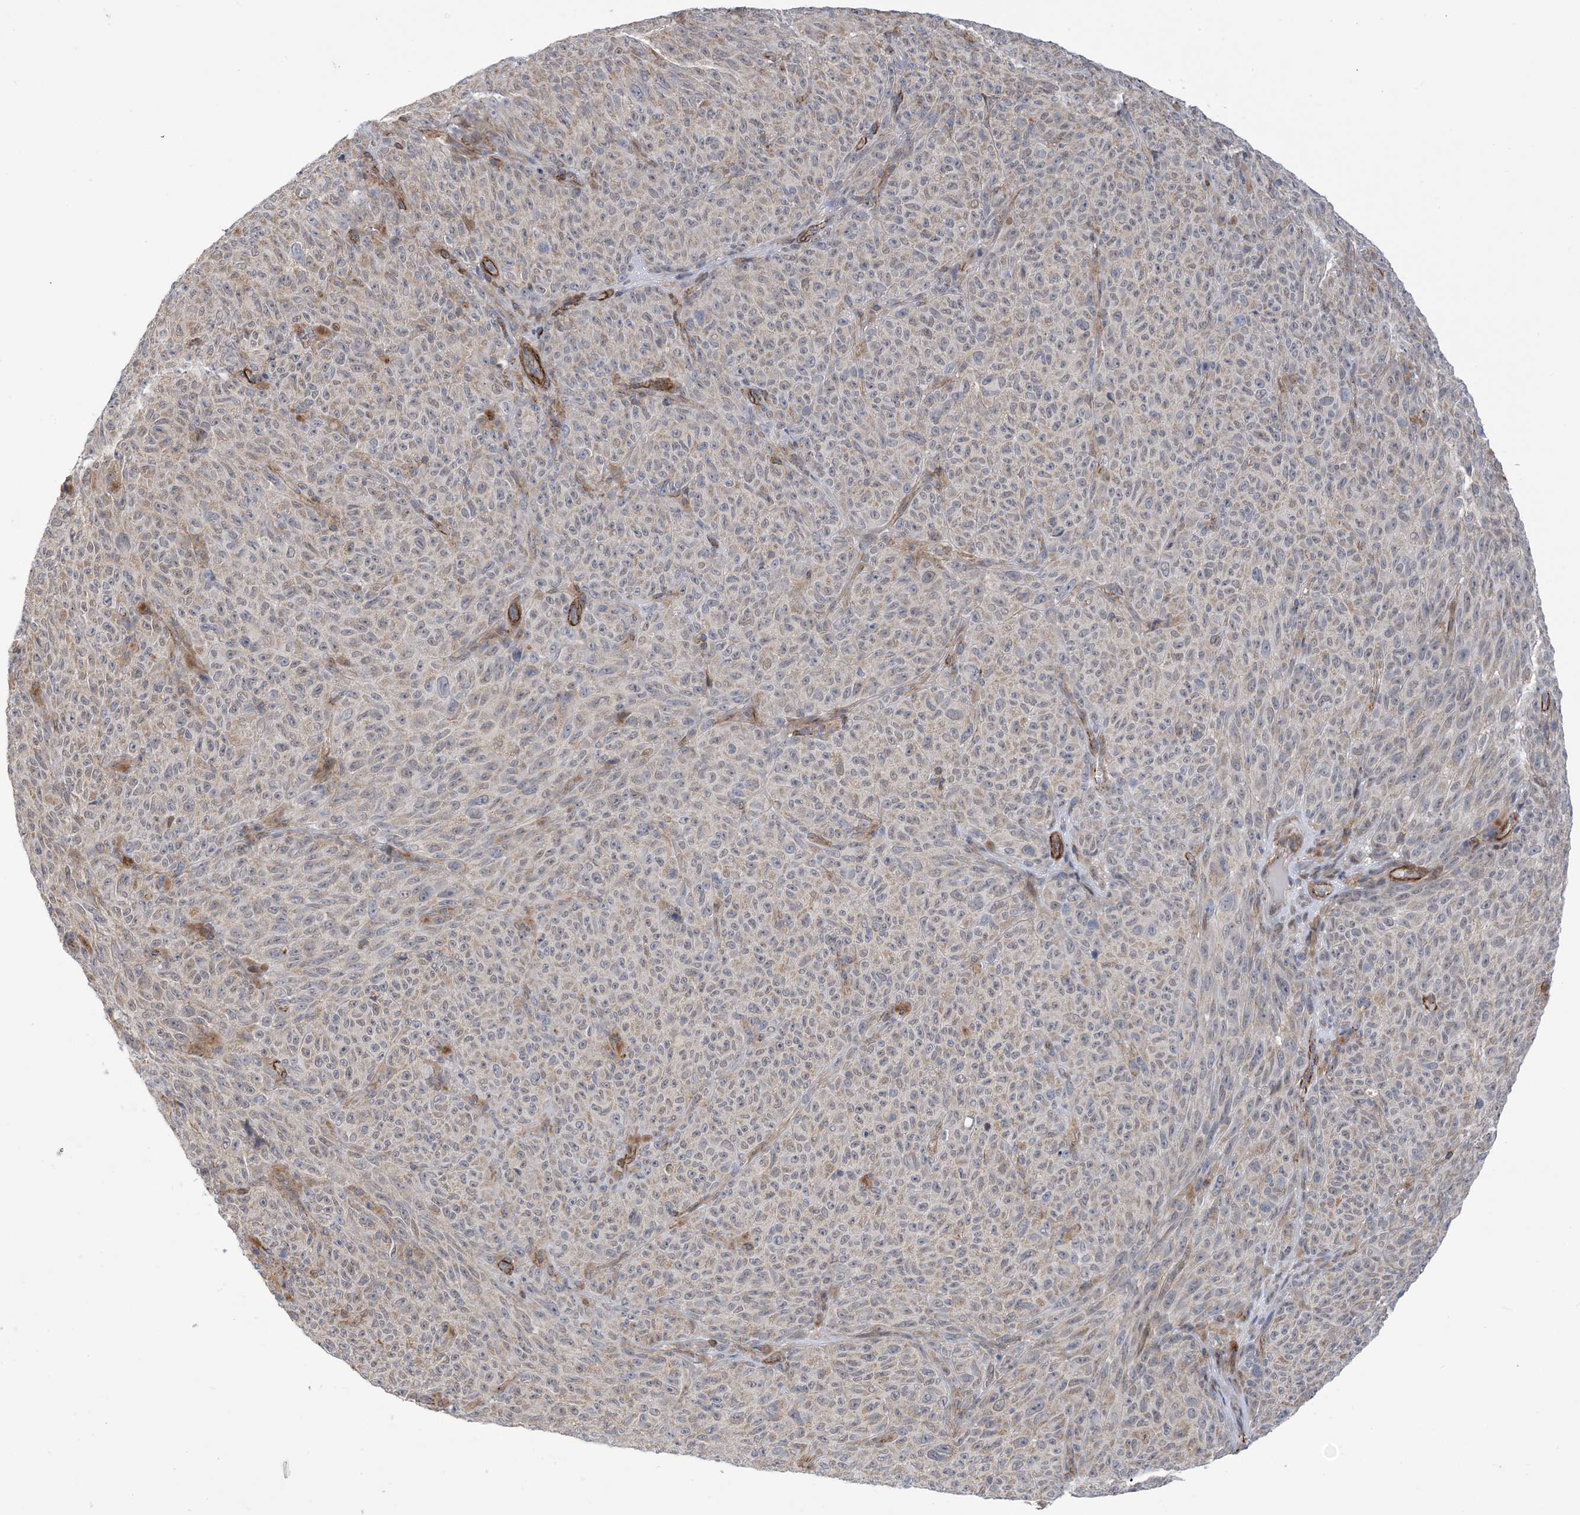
{"staining": {"intensity": "negative", "quantity": "none", "location": "none"}, "tissue": "melanoma", "cell_type": "Tumor cells", "image_type": "cancer", "snomed": [{"axis": "morphology", "description": "Malignant melanoma, NOS"}, {"axis": "topography", "description": "Skin"}], "caption": "Protein analysis of malignant melanoma shows no significant staining in tumor cells.", "gene": "ZNF8", "patient": {"sex": "female", "age": 82}}